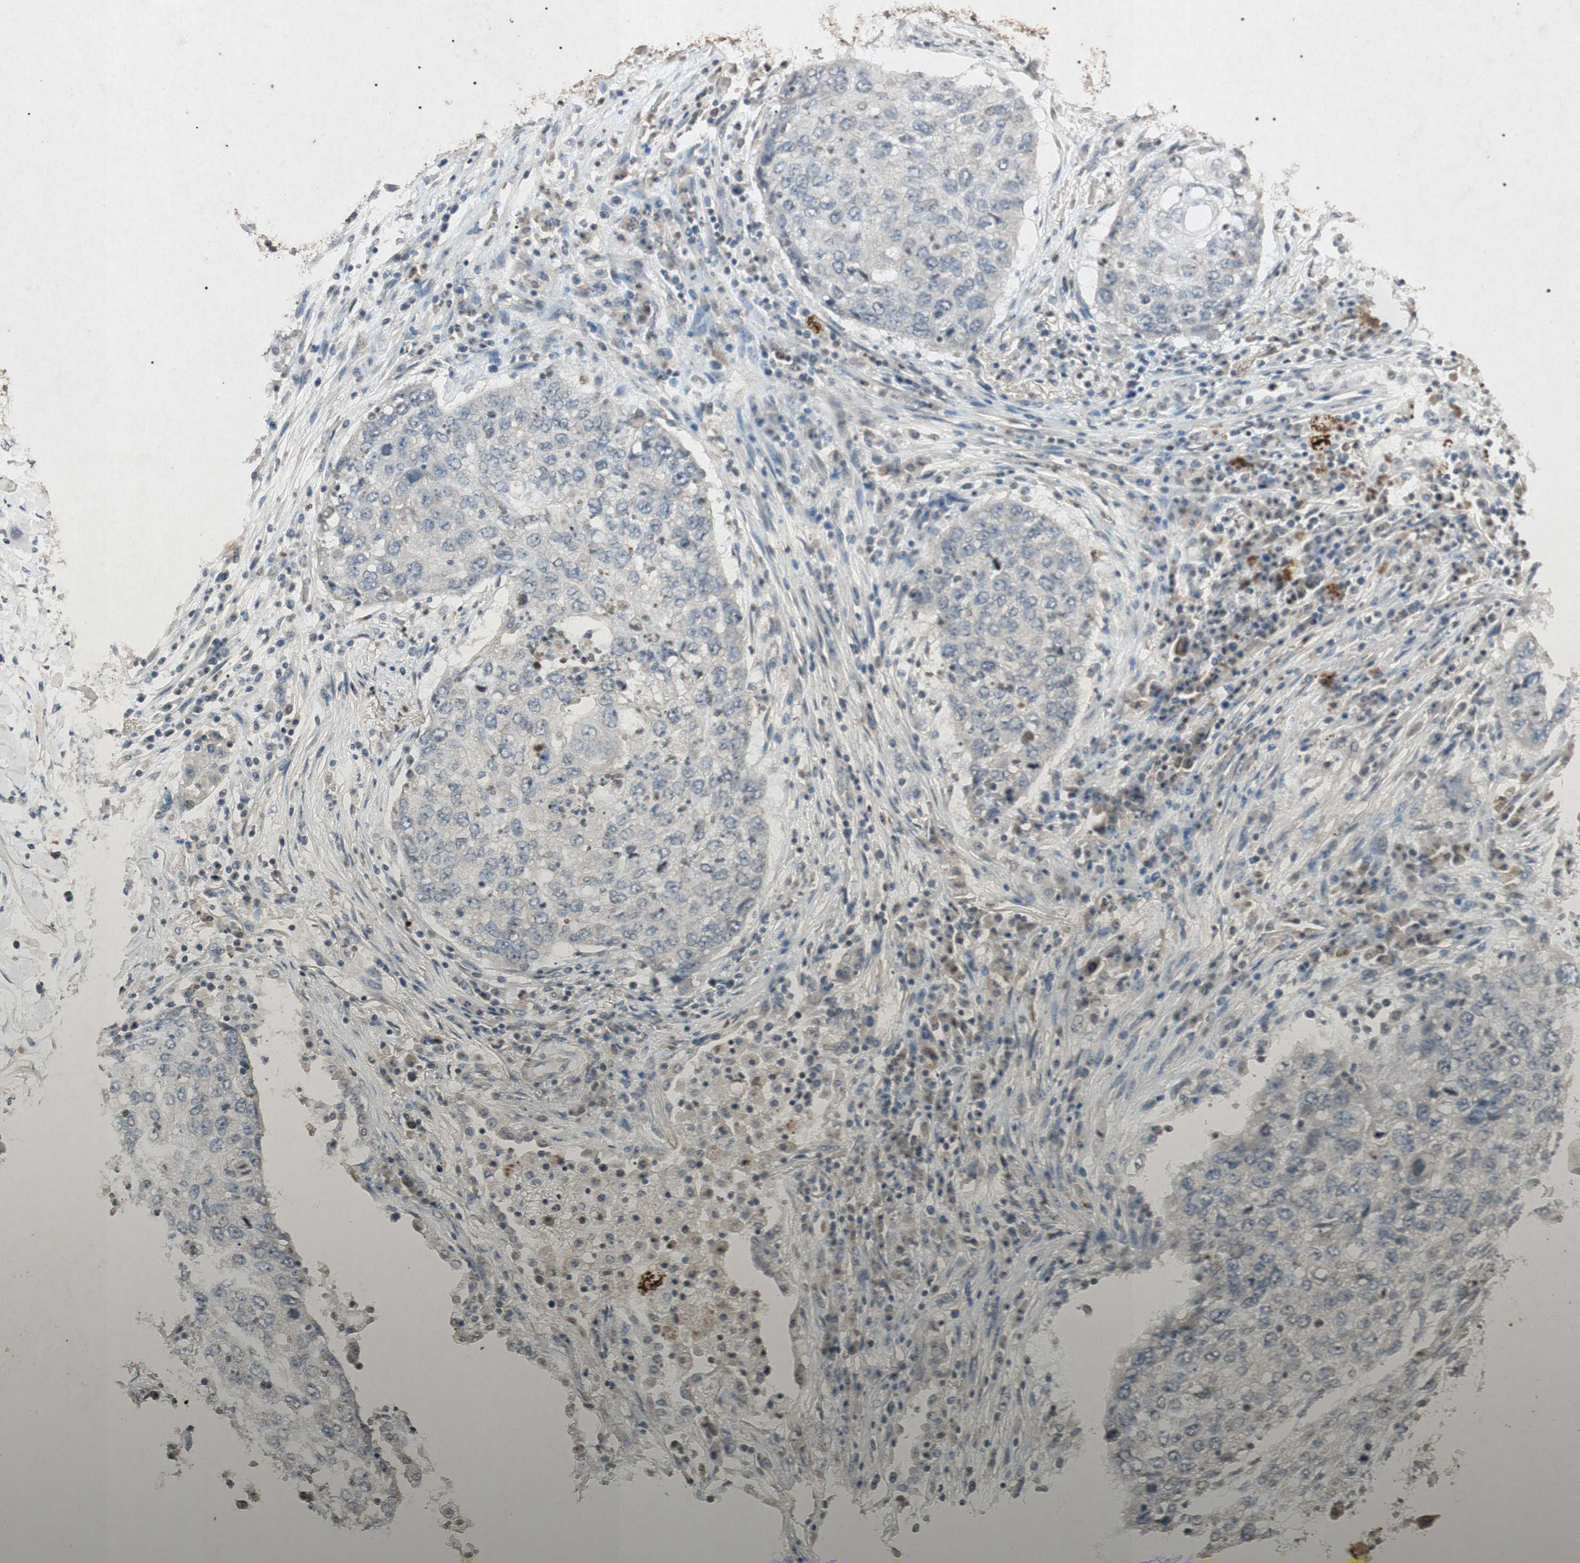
{"staining": {"intensity": "negative", "quantity": "none", "location": "none"}, "tissue": "lung cancer", "cell_type": "Tumor cells", "image_type": "cancer", "snomed": [{"axis": "morphology", "description": "Squamous cell carcinoma, NOS"}, {"axis": "topography", "description": "Lung"}], "caption": "The image reveals no staining of tumor cells in lung cancer (squamous cell carcinoma).", "gene": "MSRB1", "patient": {"sex": "female", "age": 63}}